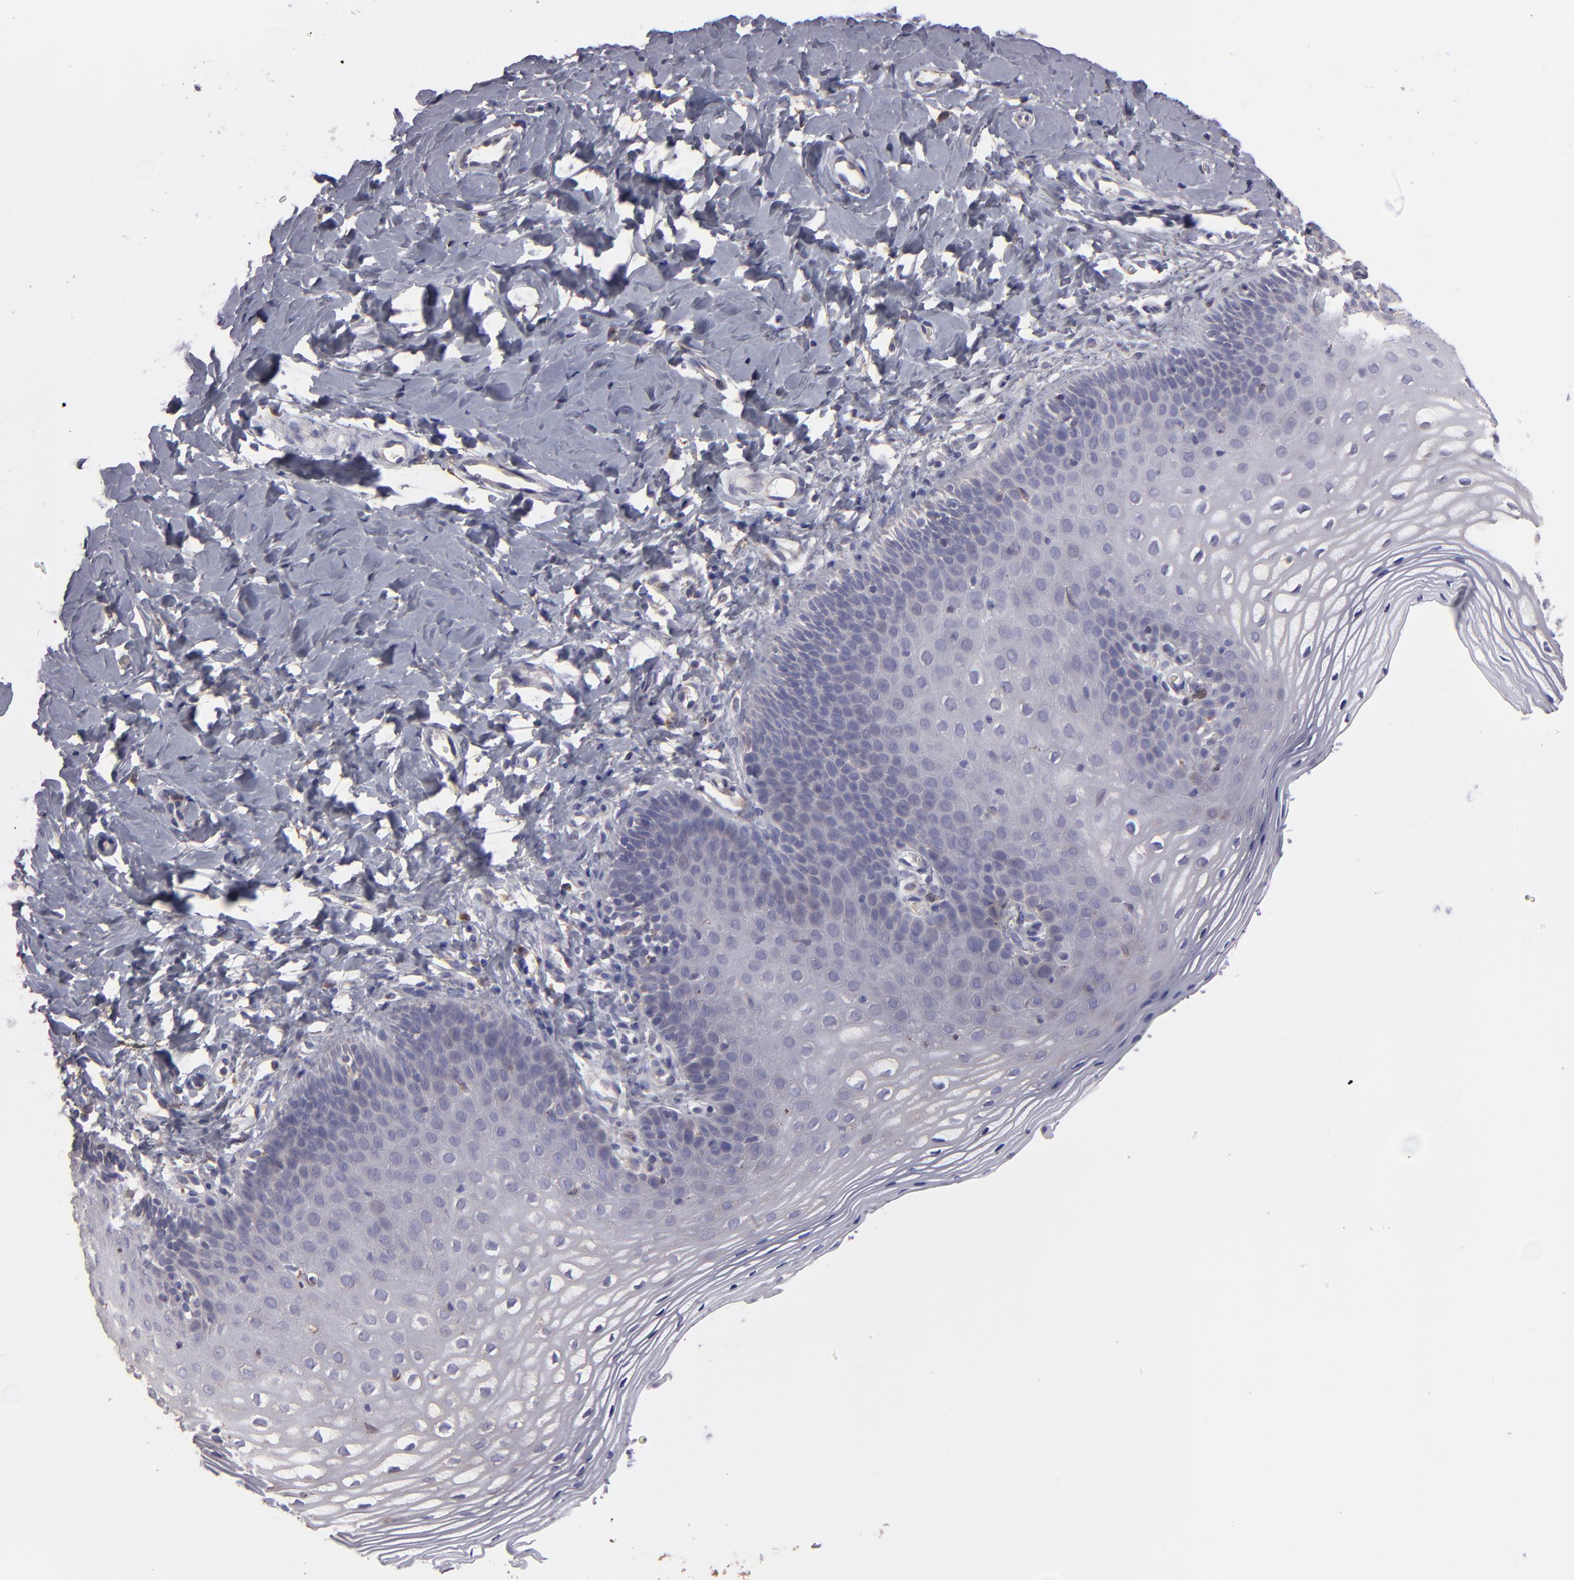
{"staining": {"intensity": "negative", "quantity": "none", "location": "none"}, "tissue": "vagina", "cell_type": "Squamous epithelial cells", "image_type": "normal", "snomed": [{"axis": "morphology", "description": "Normal tissue, NOS"}, {"axis": "topography", "description": "Vagina"}], "caption": "Immunohistochemistry micrograph of unremarkable vagina stained for a protein (brown), which shows no positivity in squamous epithelial cells. (DAB (3,3'-diaminobenzidine) immunohistochemistry (IHC) with hematoxylin counter stain).", "gene": "CALR", "patient": {"sex": "female", "age": 55}}